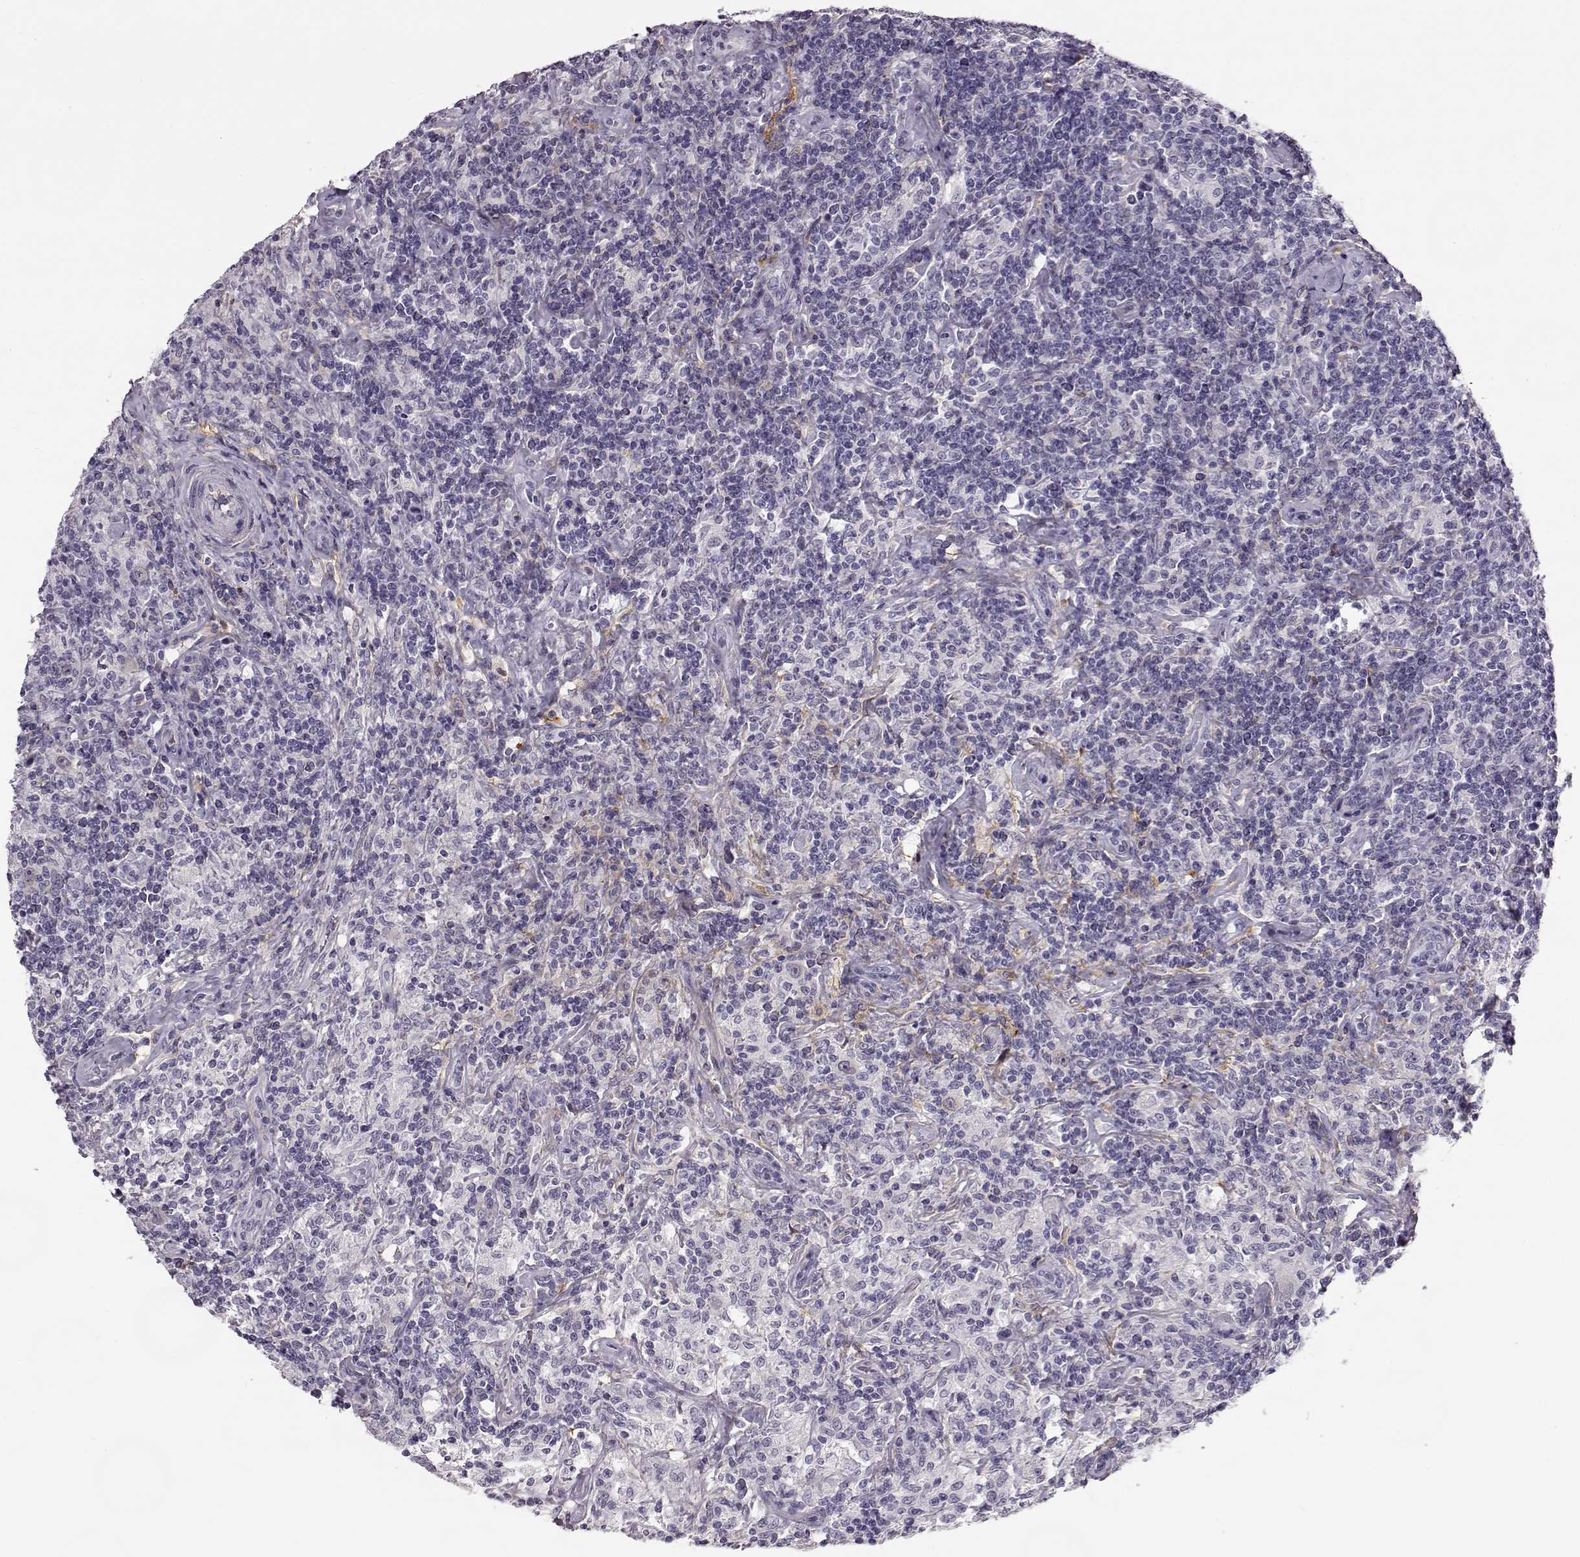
{"staining": {"intensity": "negative", "quantity": "none", "location": "none"}, "tissue": "lymphoma", "cell_type": "Tumor cells", "image_type": "cancer", "snomed": [{"axis": "morphology", "description": "Hodgkin's disease, NOS"}, {"axis": "topography", "description": "Lymph node"}], "caption": "This is an IHC photomicrograph of human Hodgkin's disease. There is no staining in tumor cells.", "gene": "TRIM69", "patient": {"sex": "male", "age": 70}}